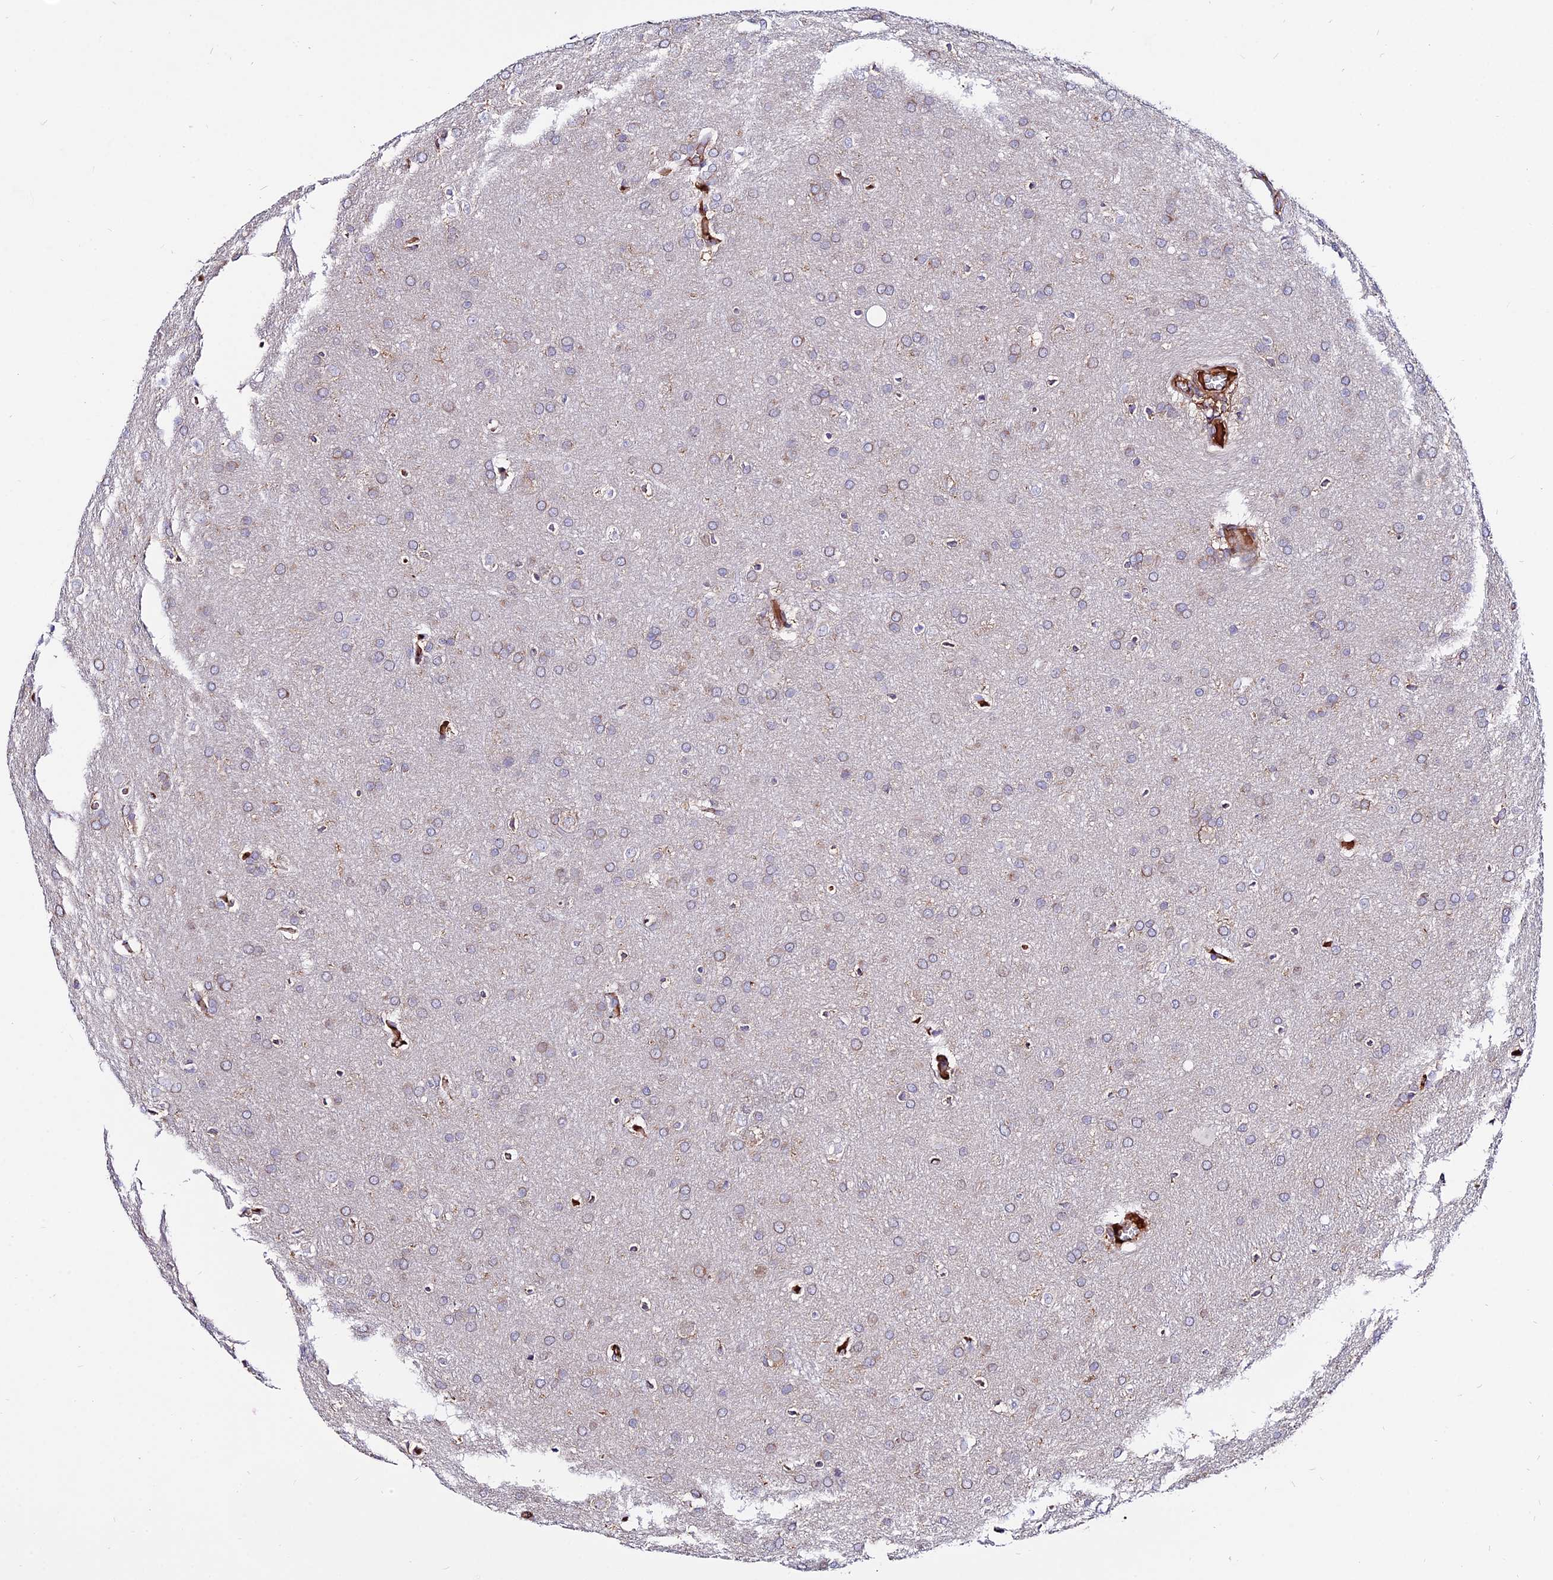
{"staining": {"intensity": "weak", "quantity": "<25%", "location": "cytoplasmic/membranous"}, "tissue": "glioma", "cell_type": "Tumor cells", "image_type": "cancer", "snomed": [{"axis": "morphology", "description": "Glioma, malignant, Low grade"}, {"axis": "topography", "description": "Brain"}], "caption": "Immunohistochemistry (IHC) photomicrograph of neoplastic tissue: glioma stained with DAB shows no significant protein expression in tumor cells.", "gene": "PYM1", "patient": {"sex": "female", "age": 32}}